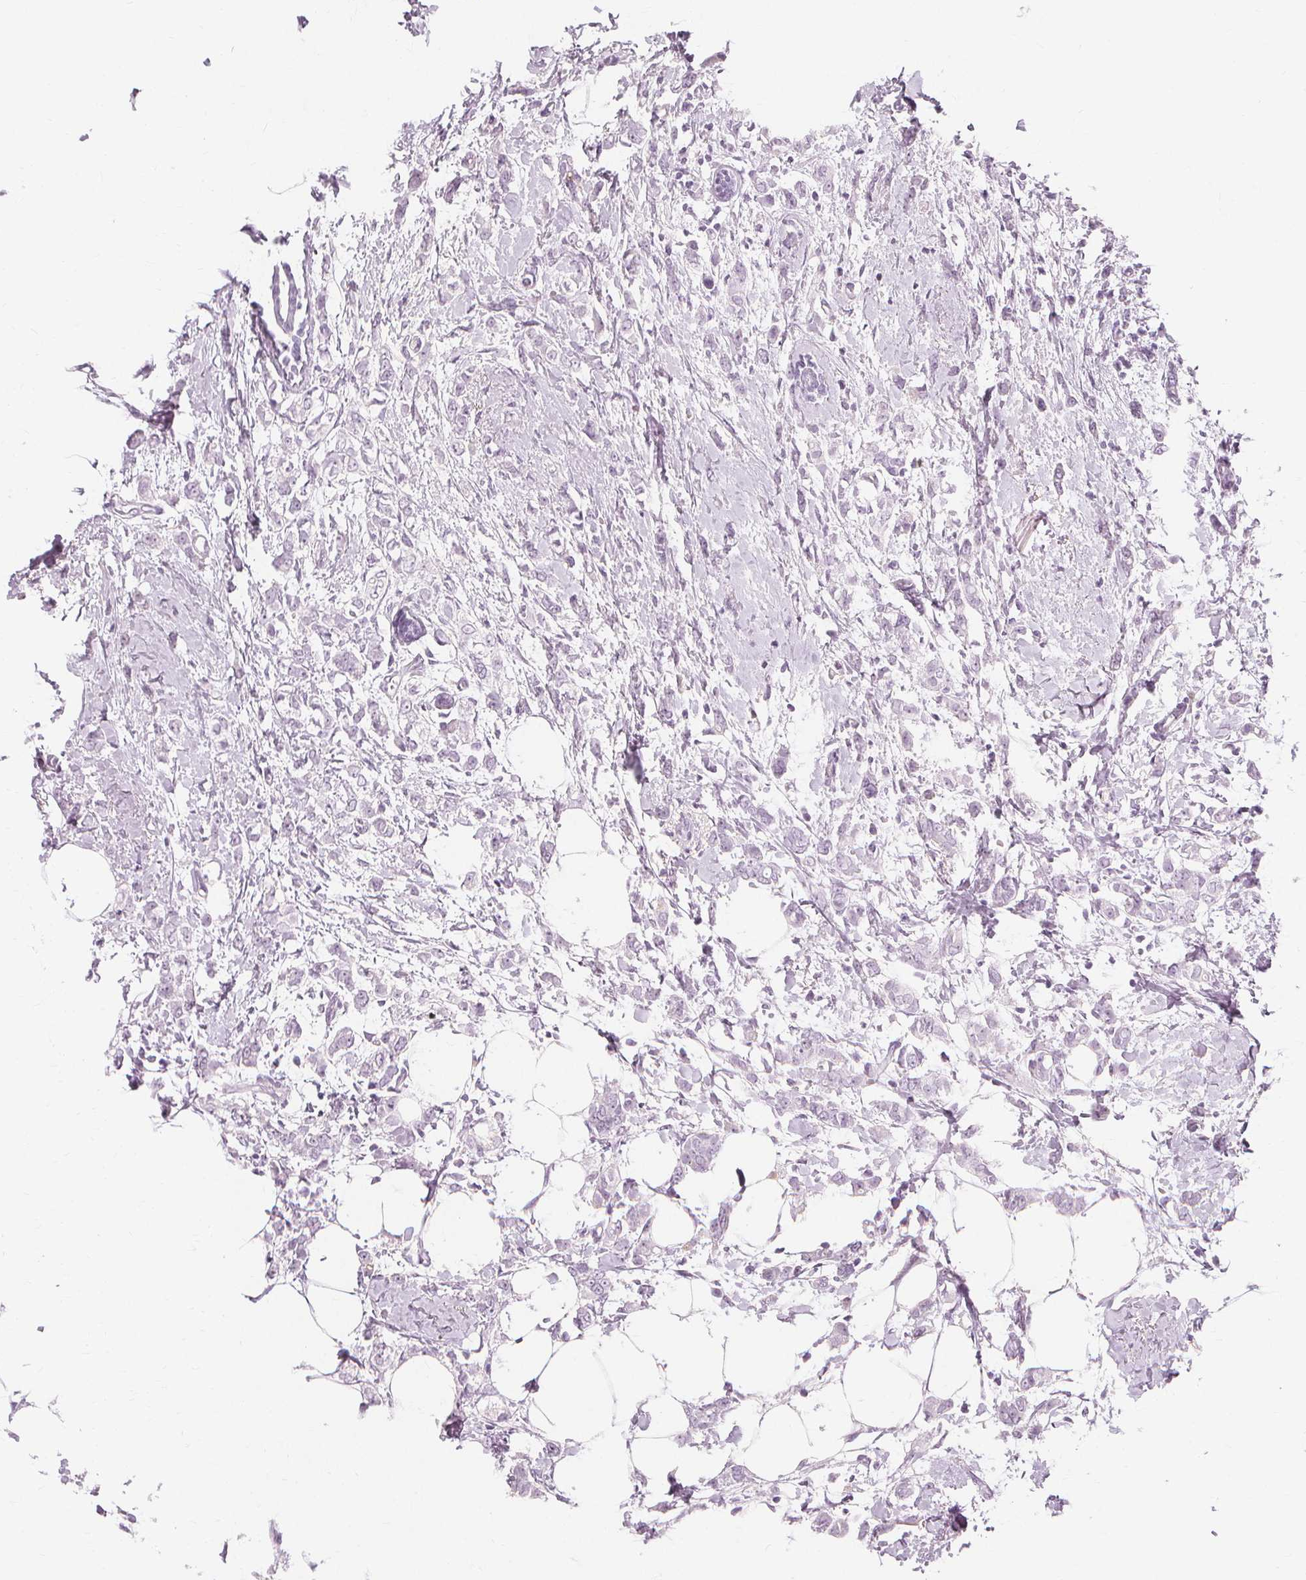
{"staining": {"intensity": "negative", "quantity": "none", "location": "none"}, "tissue": "breast cancer", "cell_type": "Tumor cells", "image_type": "cancer", "snomed": [{"axis": "morphology", "description": "Duct carcinoma"}, {"axis": "topography", "description": "Breast"}], "caption": "Immunohistochemical staining of breast cancer shows no significant staining in tumor cells.", "gene": "TFF1", "patient": {"sex": "female", "age": 40}}